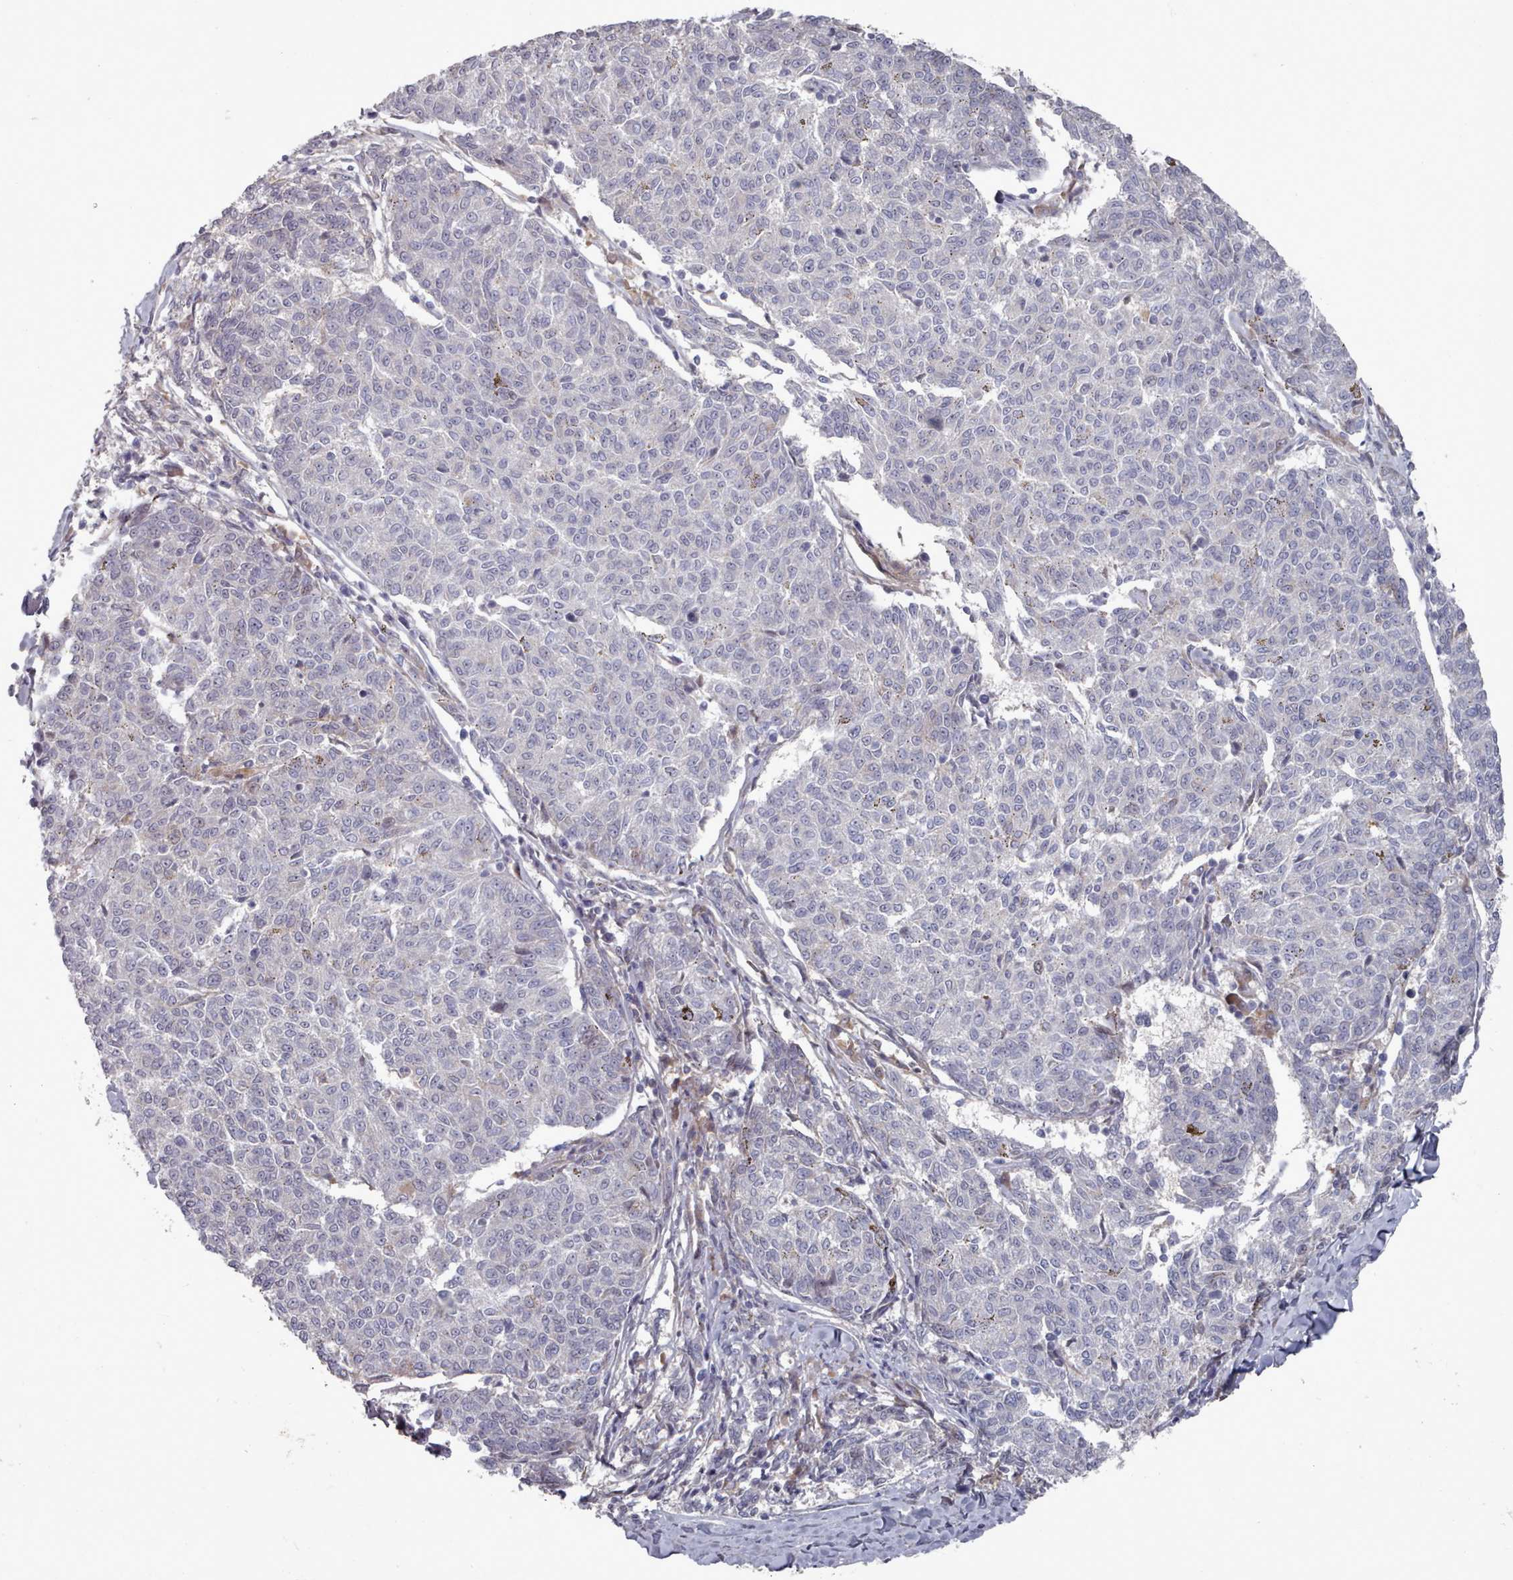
{"staining": {"intensity": "negative", "quantity": "none", "location": "none"}, "tissue": "melanoma", "cell_type": "Tumor cells", "image_type": "cancer", "snomed": [{"axis": "morphology", "description": "Malignant melanoma, NOS"}, {"axis": "topography", "description": "Skin"}], "caption": "Tumor cells show no significant protein expression in melanoma.", "gene": "COL8A2", "patient": {"sex": "female", "age": 72}}